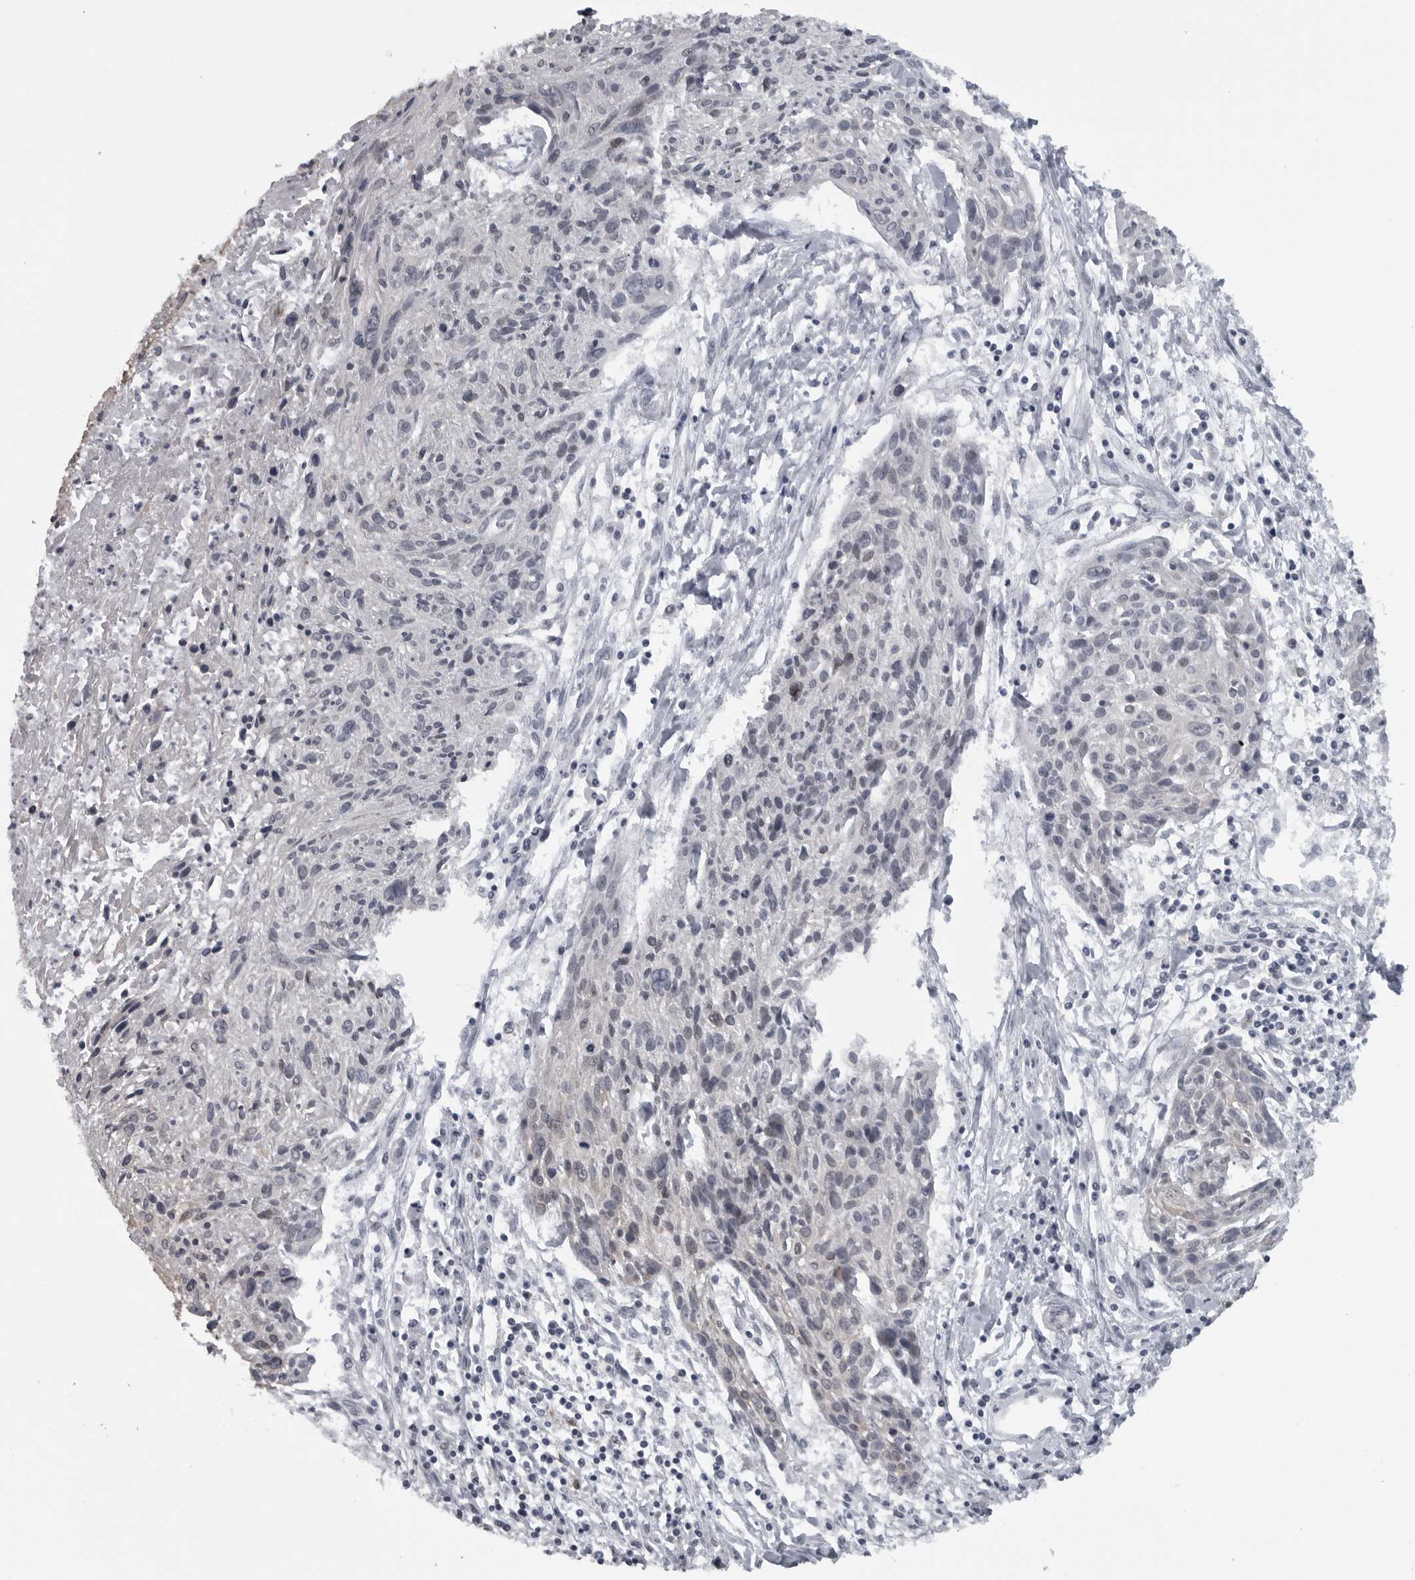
{"staining": {"intensity": "negative", "quantity": "none", "location": "none"}, "tissue": "cervical cancer", "cell_type": "Tumor cells", "image_type": "cancer", "snomed": [{"axis": "morphology", "description": "Squamous cell carcinoma, NOS"}, {"axis": "topography", "description": "Cervix"}], "caption": "A micrograph of human cervical squamous cell carcinoma is negative for staining in tumor cells.", "gene": "LYSMD1", "patient": {"sex": "female", "age": 51}}